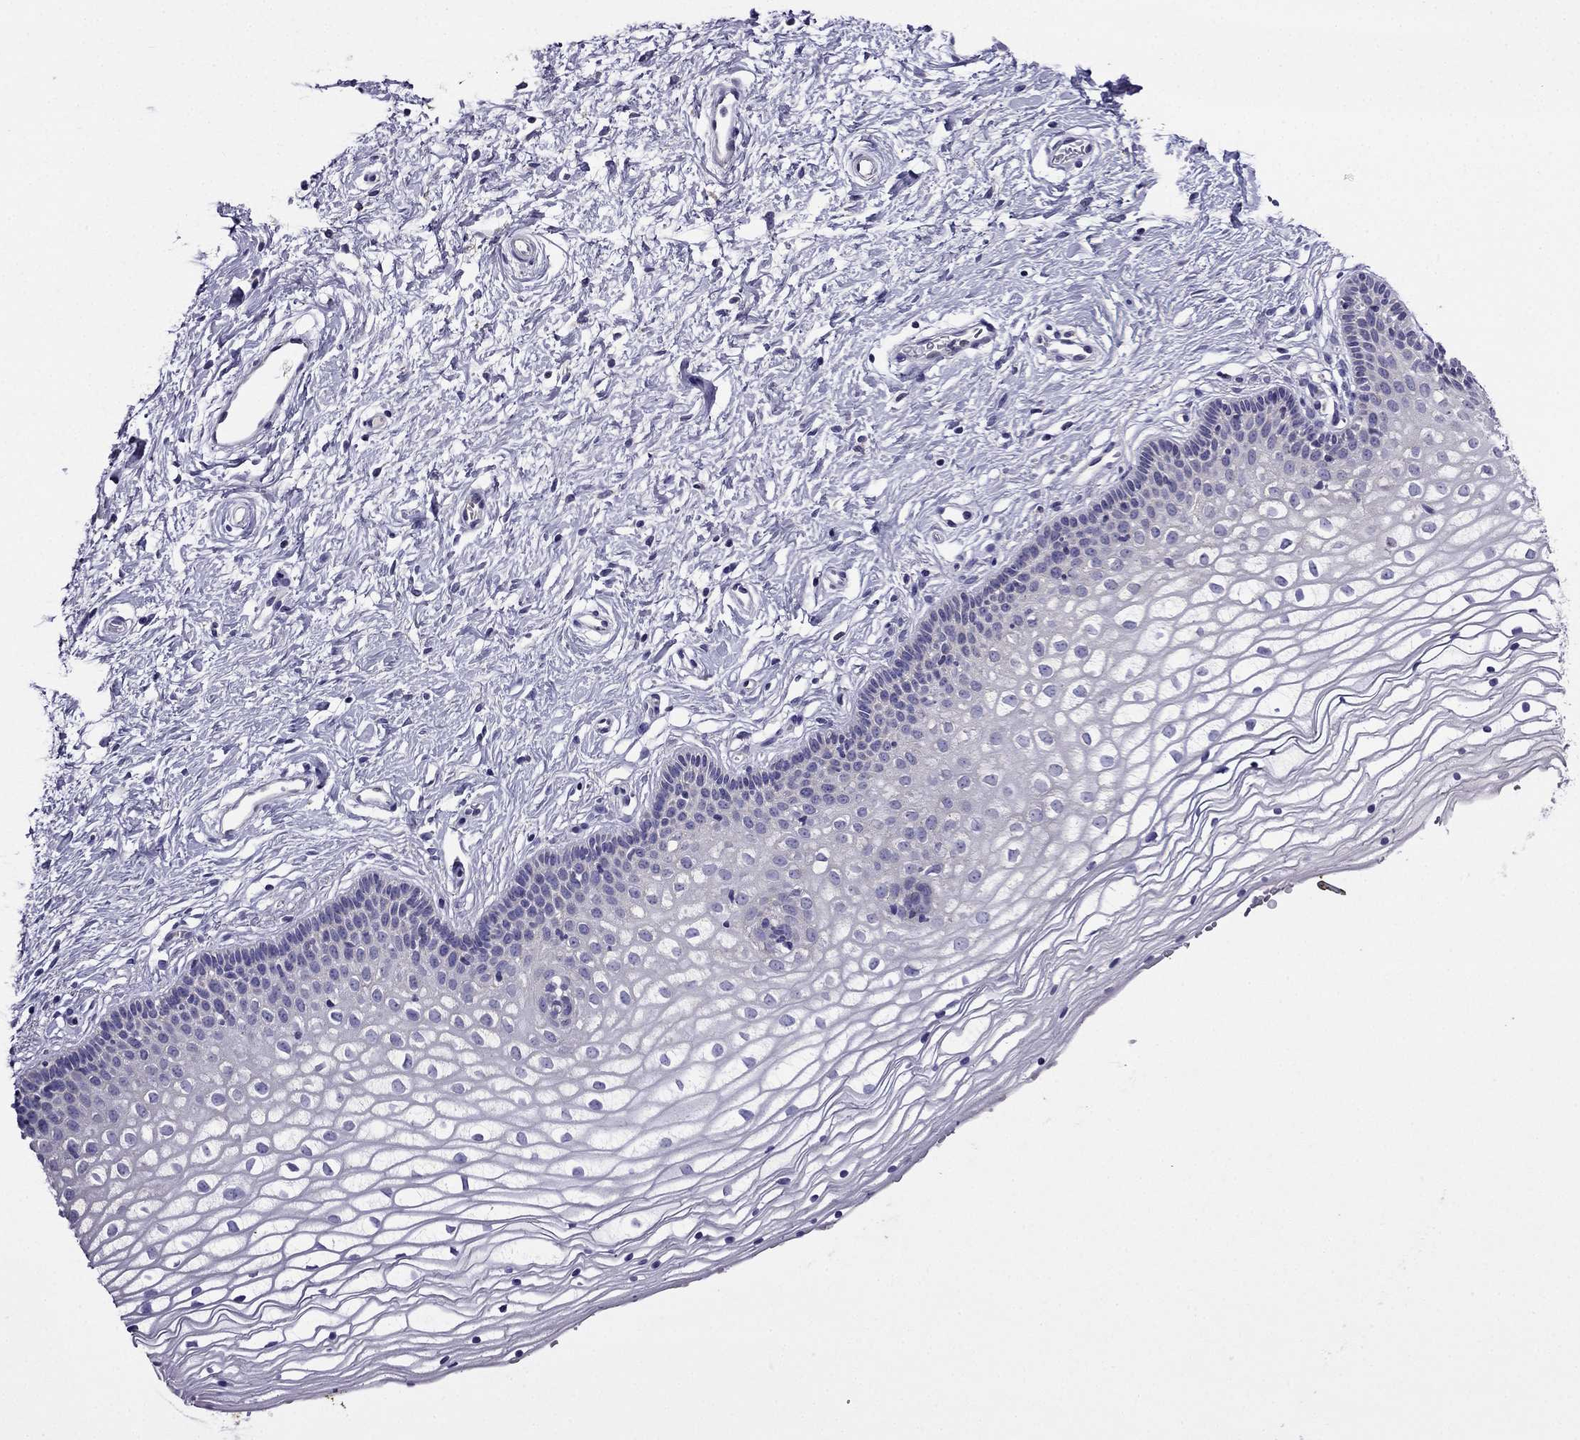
{"staining": {"intensity": "negative", "quantity": "none", "location": "none"}, "tissue": "vagina", "cell_type": "Squamous epithelial cells", "image_type": "normal", "snomed": [{"axis": "morphology", "description": "Normal tissue, NOS"}, {"axis": "topography", "description": "Vagina"}], "caption": "Immunohistochemistry (IHC) of unremarkable human vagina demonstrates no expression in squamous epithelial cells. The staining is performed using DAB (3,3'-diaminobenzidine) brown chromogen with nuclei counter-stained in using hematoxylin.", "gene": "DSC1", "patient": {"sex": "female", "age": 36}}